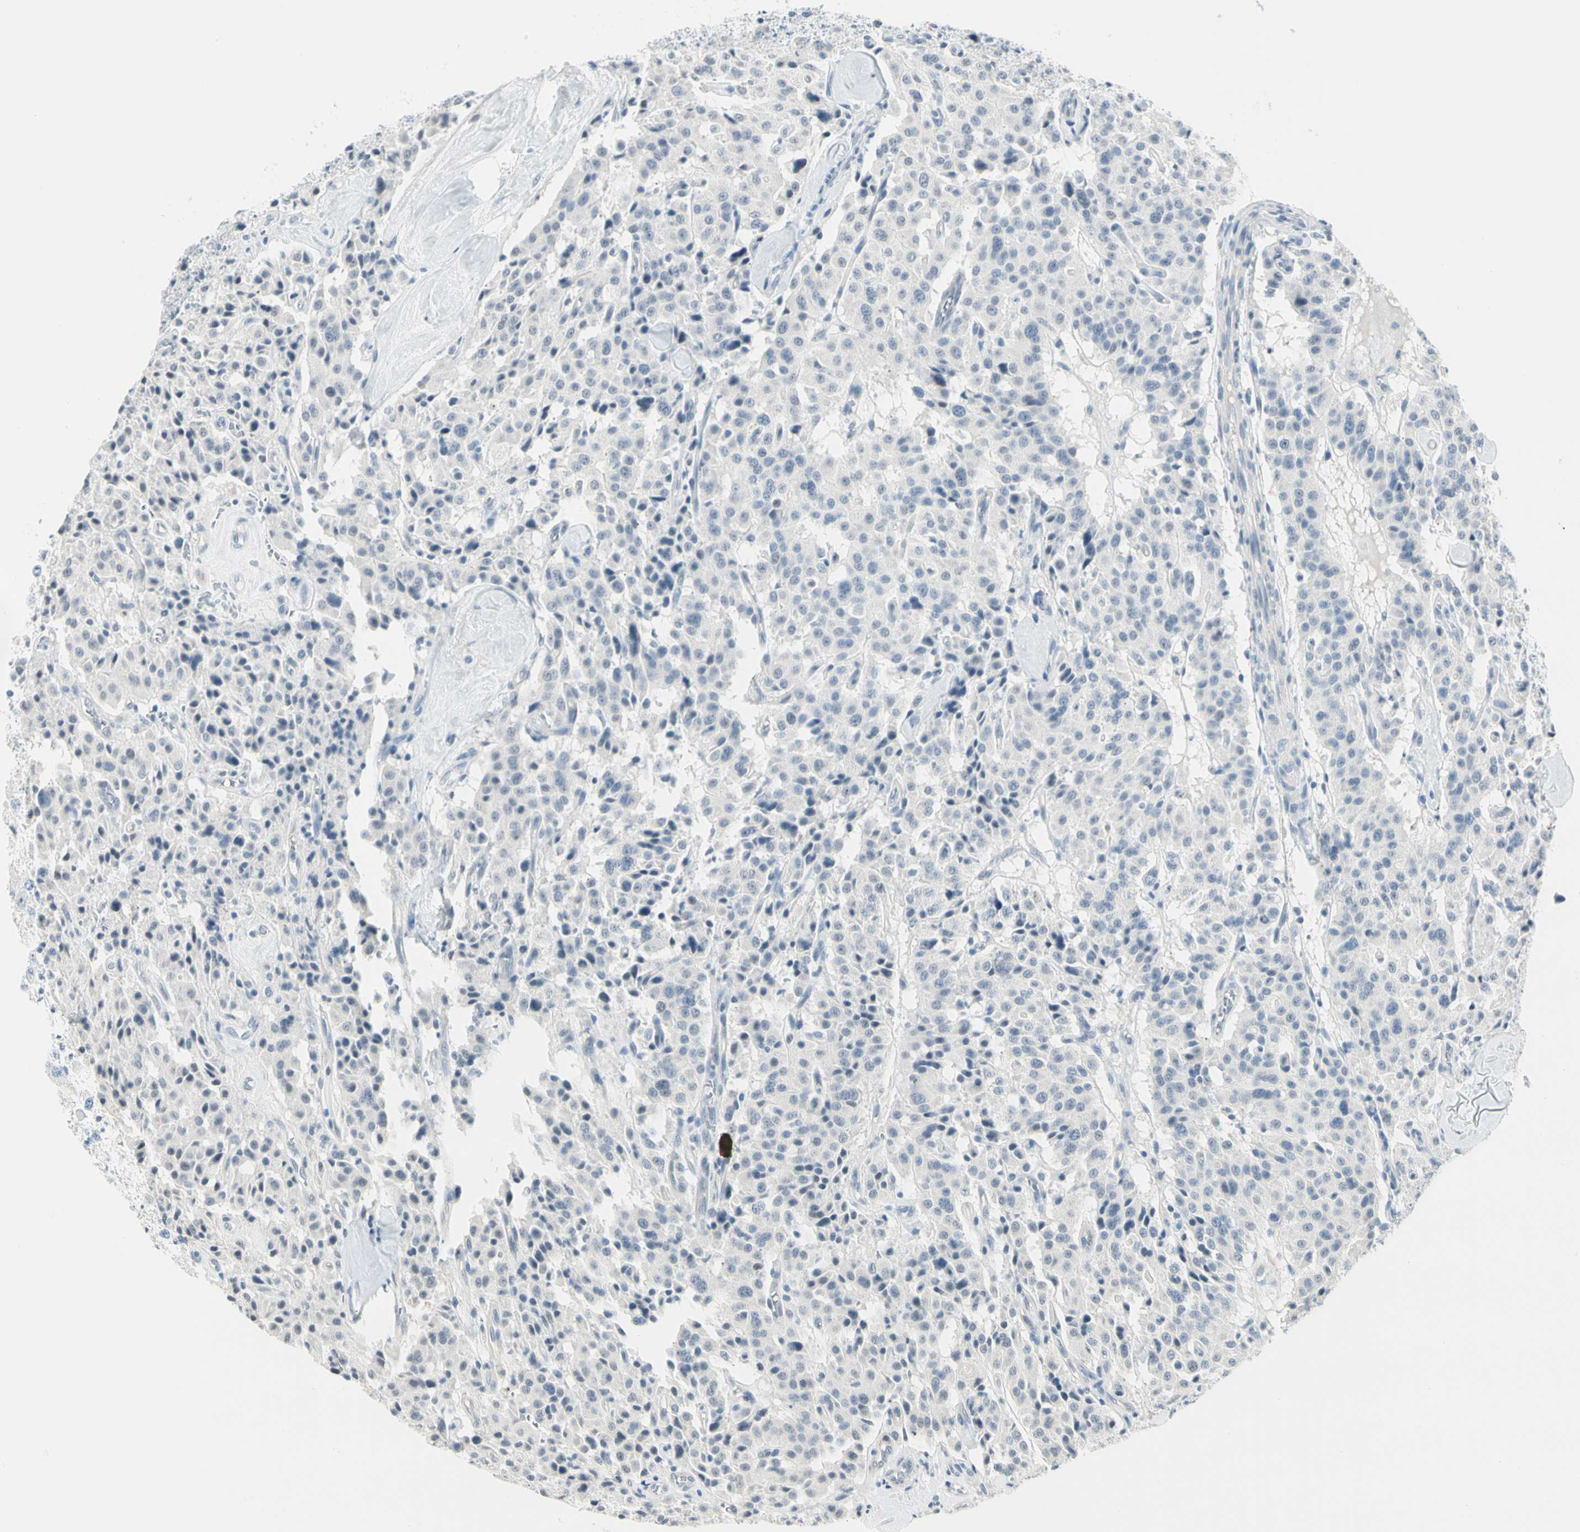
{"staining": {"intensity": "negative", "quantity": "none", "location": "none"}, "tissue": "carcinoid", "cell_type": "Tumor cells", "image_type": "cancer", "snomed": [{"axis": "morphology", "description": "Carcinoid, malignant, NOS"}, {"axis": "topography", "description": "Lung"}], "caption": "Immunohistochemistry histopathology image of neoplastic tissue: human malignant carcinoid stained with DAB (3,3'-diaminobenzidine) reveals no significant protein positivity in tumor cells.", "gene": "MLLT10", "patient": {"sex": "male", "age": 30}}